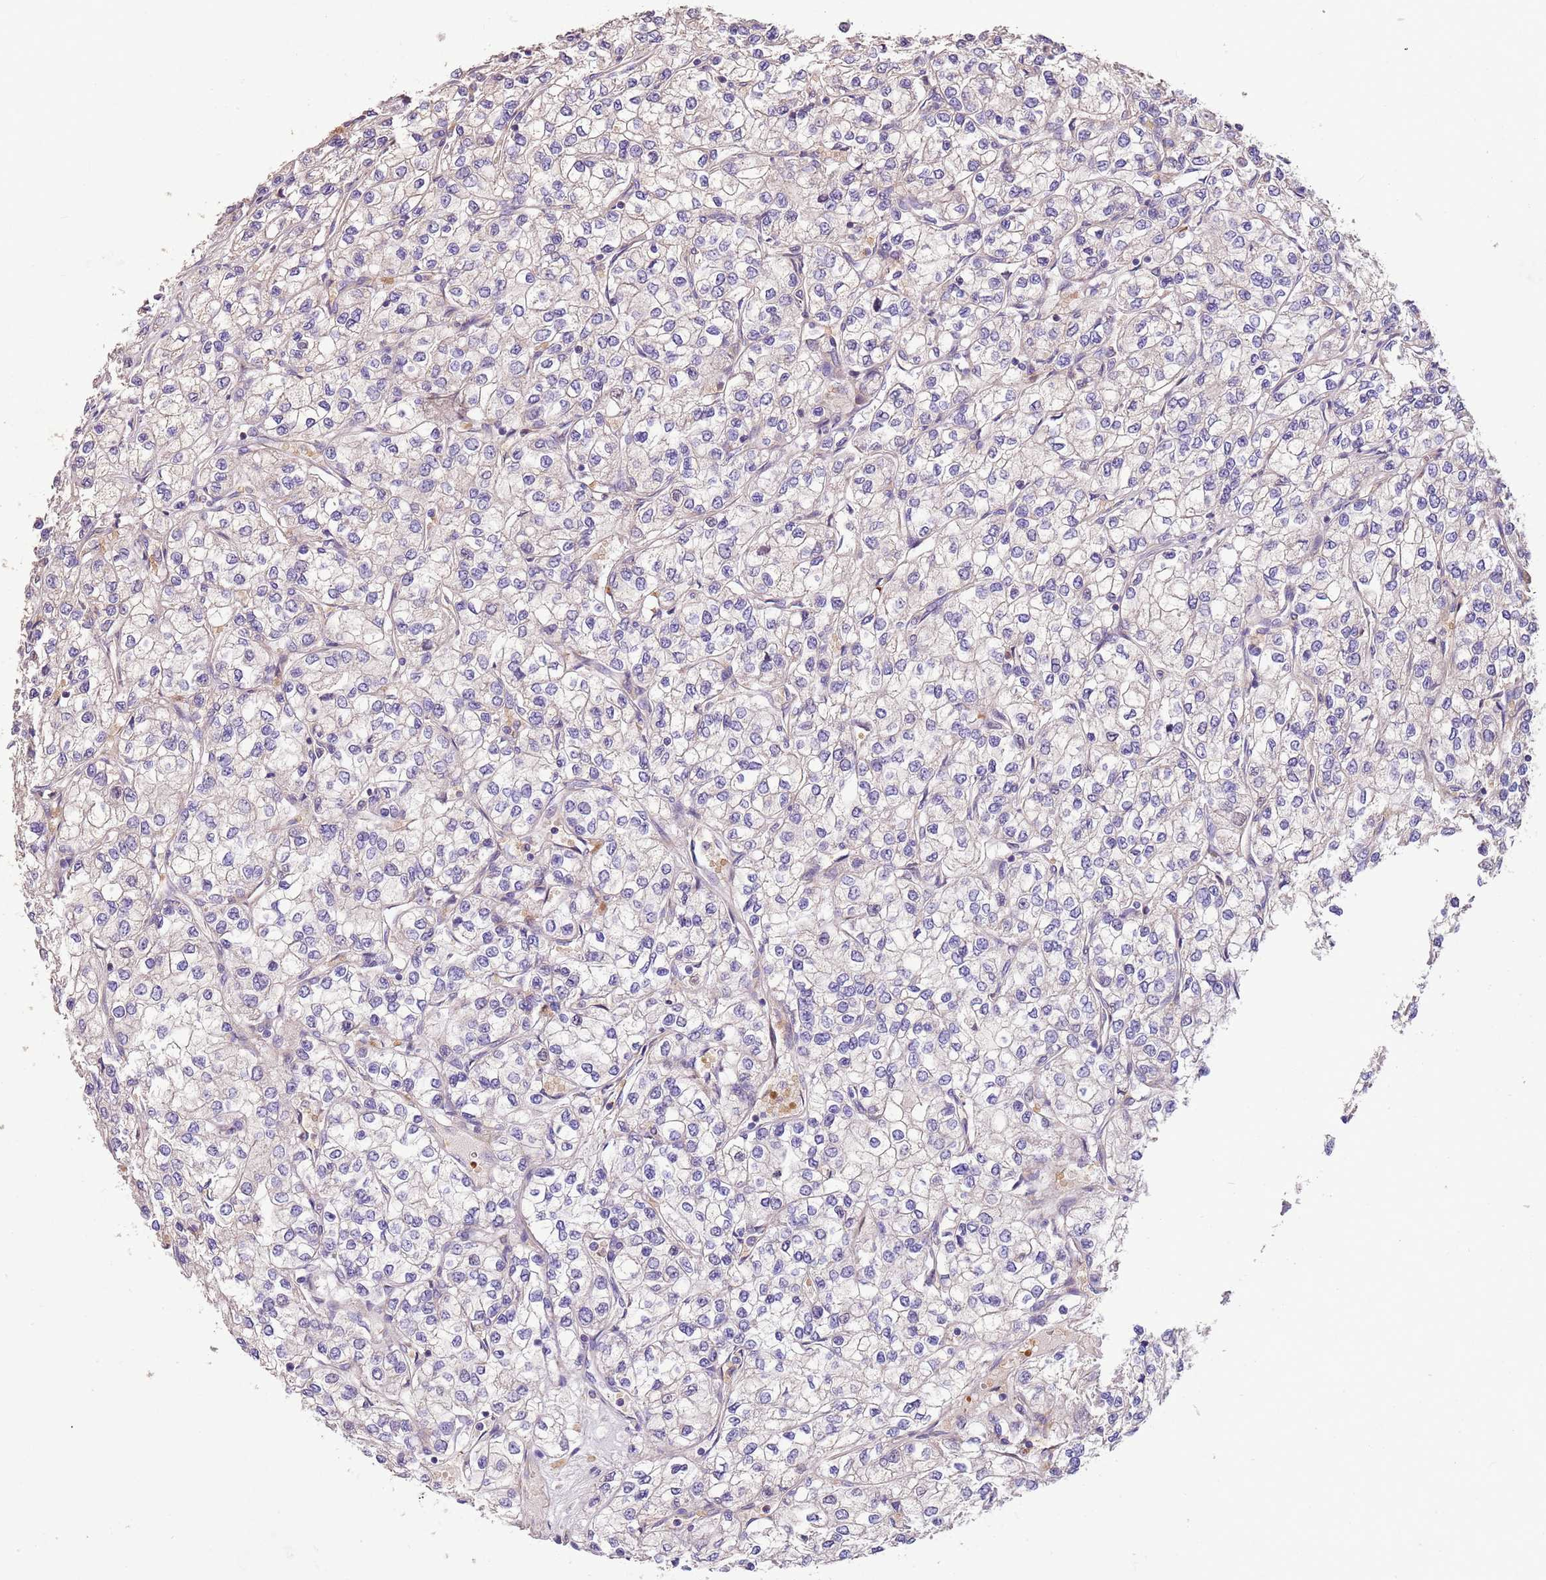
{"staining": {"intensity": "negative", "quantity": "none", "location": "none"}, "tissue": "renal cancer", "cell_type": "Tumor cells", "image_type": "cancer", "snomed": [{"axis": "morphology", "description": "Adenocarcinoma, NOS"}, {"axis": "topography", "description": "Kidney"}], "caption": "Human renal adenocarcinoma stained for a protein using immunohistochemistry (IHC) shows no expression in tumor cells.", "gene": "PIGA", "patient": {"sex": "male", "age": 80}}